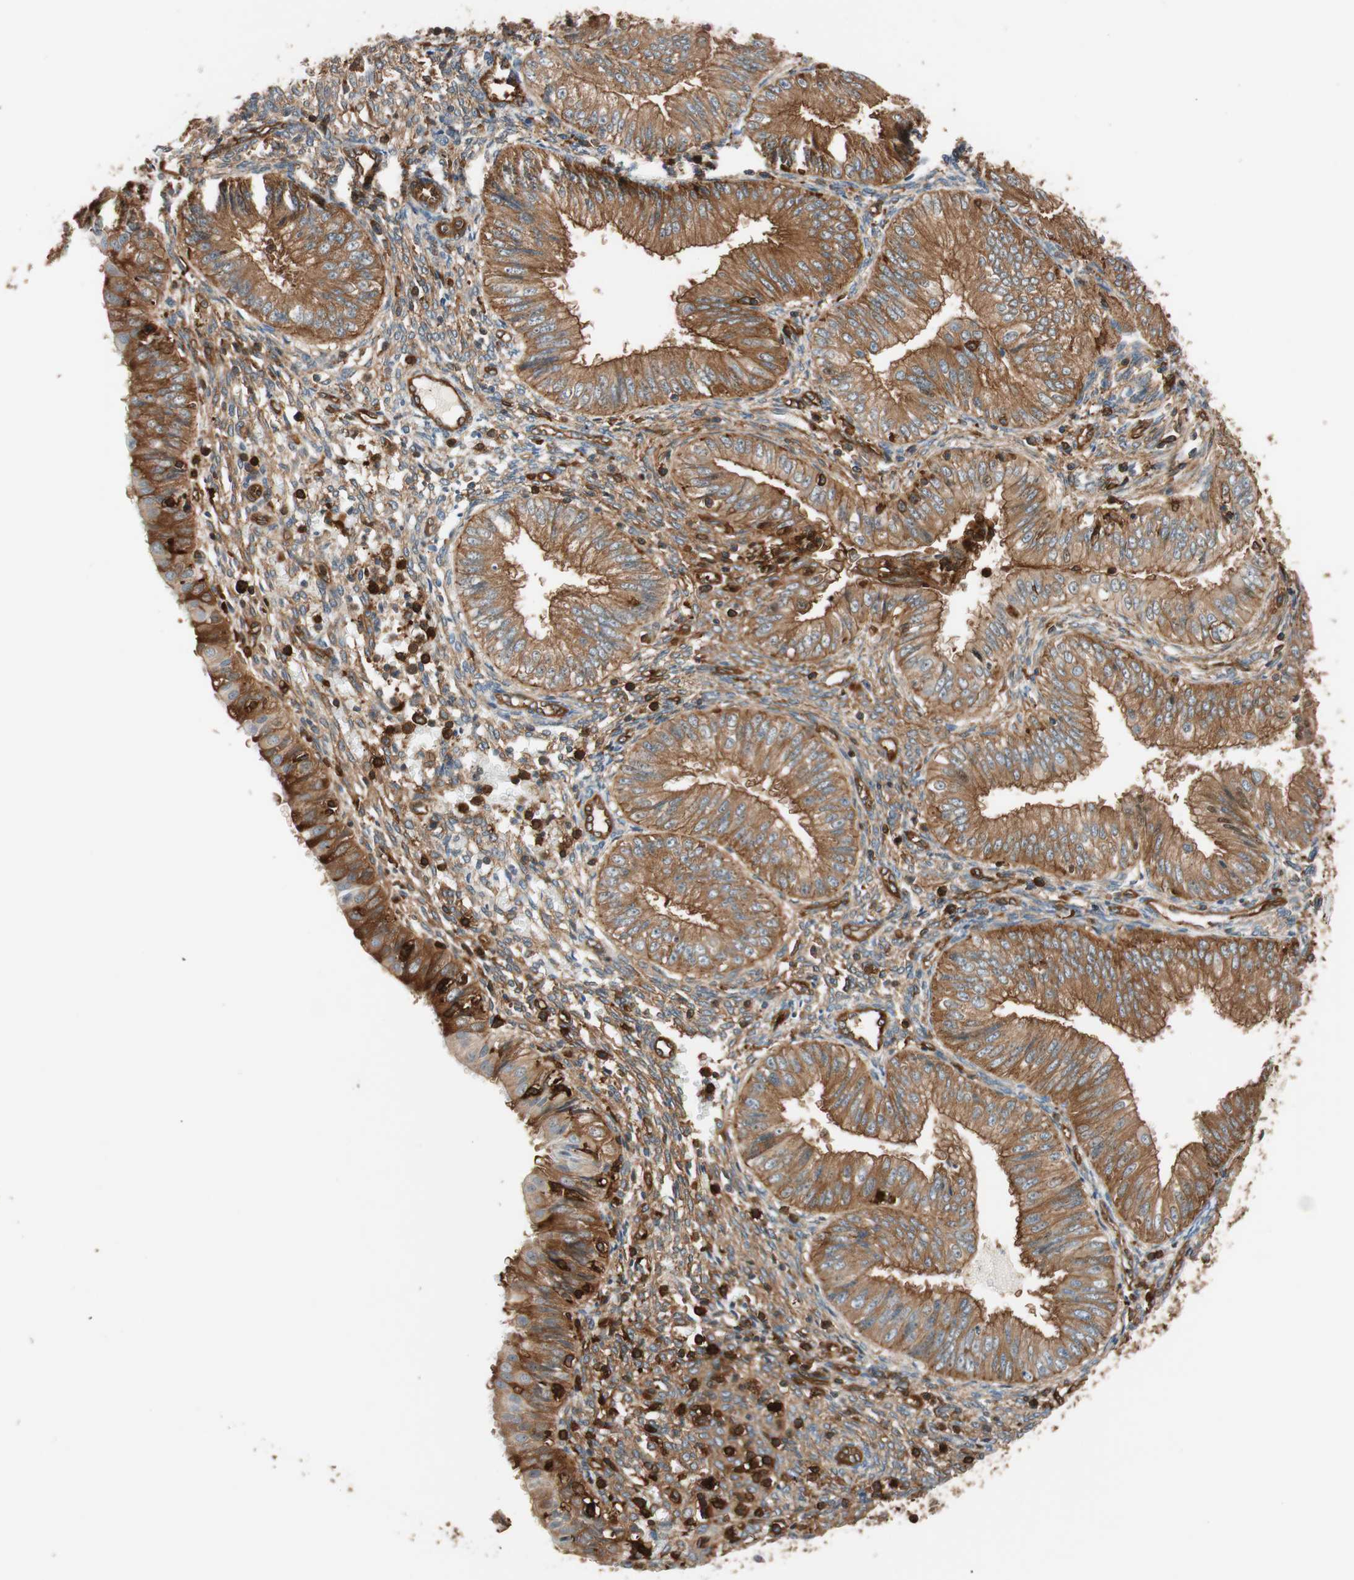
{"staining": {"intensity": "strong", "quantity": ">75%", "location": "cytoplasmic/membranous"}, "tissue": "endometrial cancer", "cell_type": "Tumor cells", "image_type": "cancer", "snomed": [{"axis": "morphology", "description": "Normal tissue, NOS"}, {"axis": "morphology", "description": "Adenocarcinoma, NOS"}, {"axis": "topography", "description": "Endometrium"}], "caption": "Adenocarcinoma (endometrial) stained for a protein (brown) reveals strong cytoplasmic/membranous positive positivity in approximately >75% of tumor cells.", "gene": "VASP", "patient": {"sex": "female", "age": 53}}